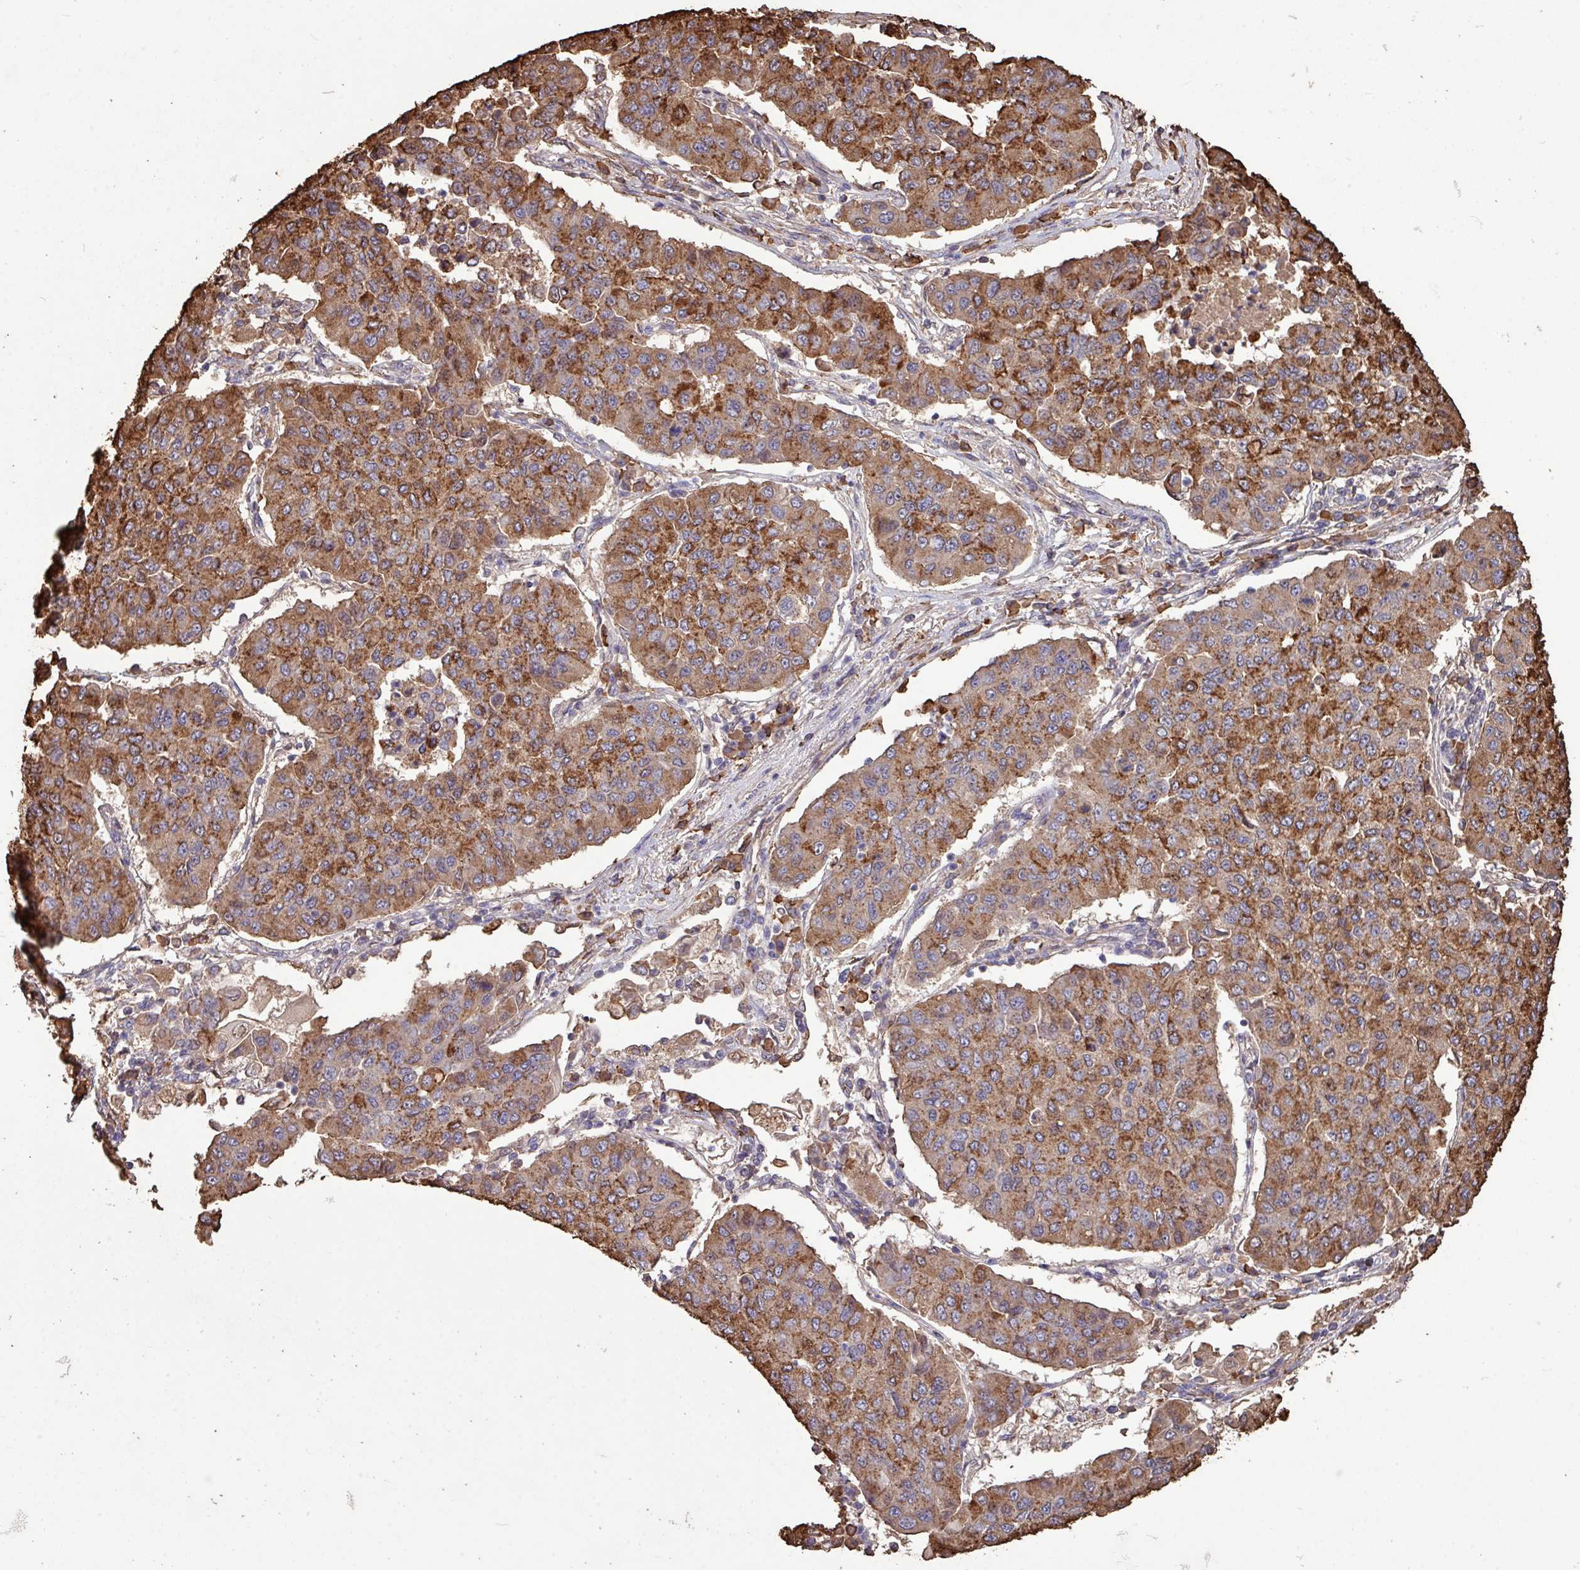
{"staining": {"intensity": "moderate", "quantity": ">75%", "location": "cytoplasmic/membranous"}, "tissue": "lung cancer", "cell_type": "Tumor cells", "image_type": "cancer", "snomed": [{"axis": "morphology", "description": "Squamous cell carcinoma, NOS"}, {"axis": "topography", "description": "Lung"}], "caption": "Tumor cells reveal medium levels of moderate cytoplasmic/membranous positivity in approximately >75% of cells in human lung cancer.", "gene": "CAMK2B", "patient": {"sex": "male", "age": 74}}